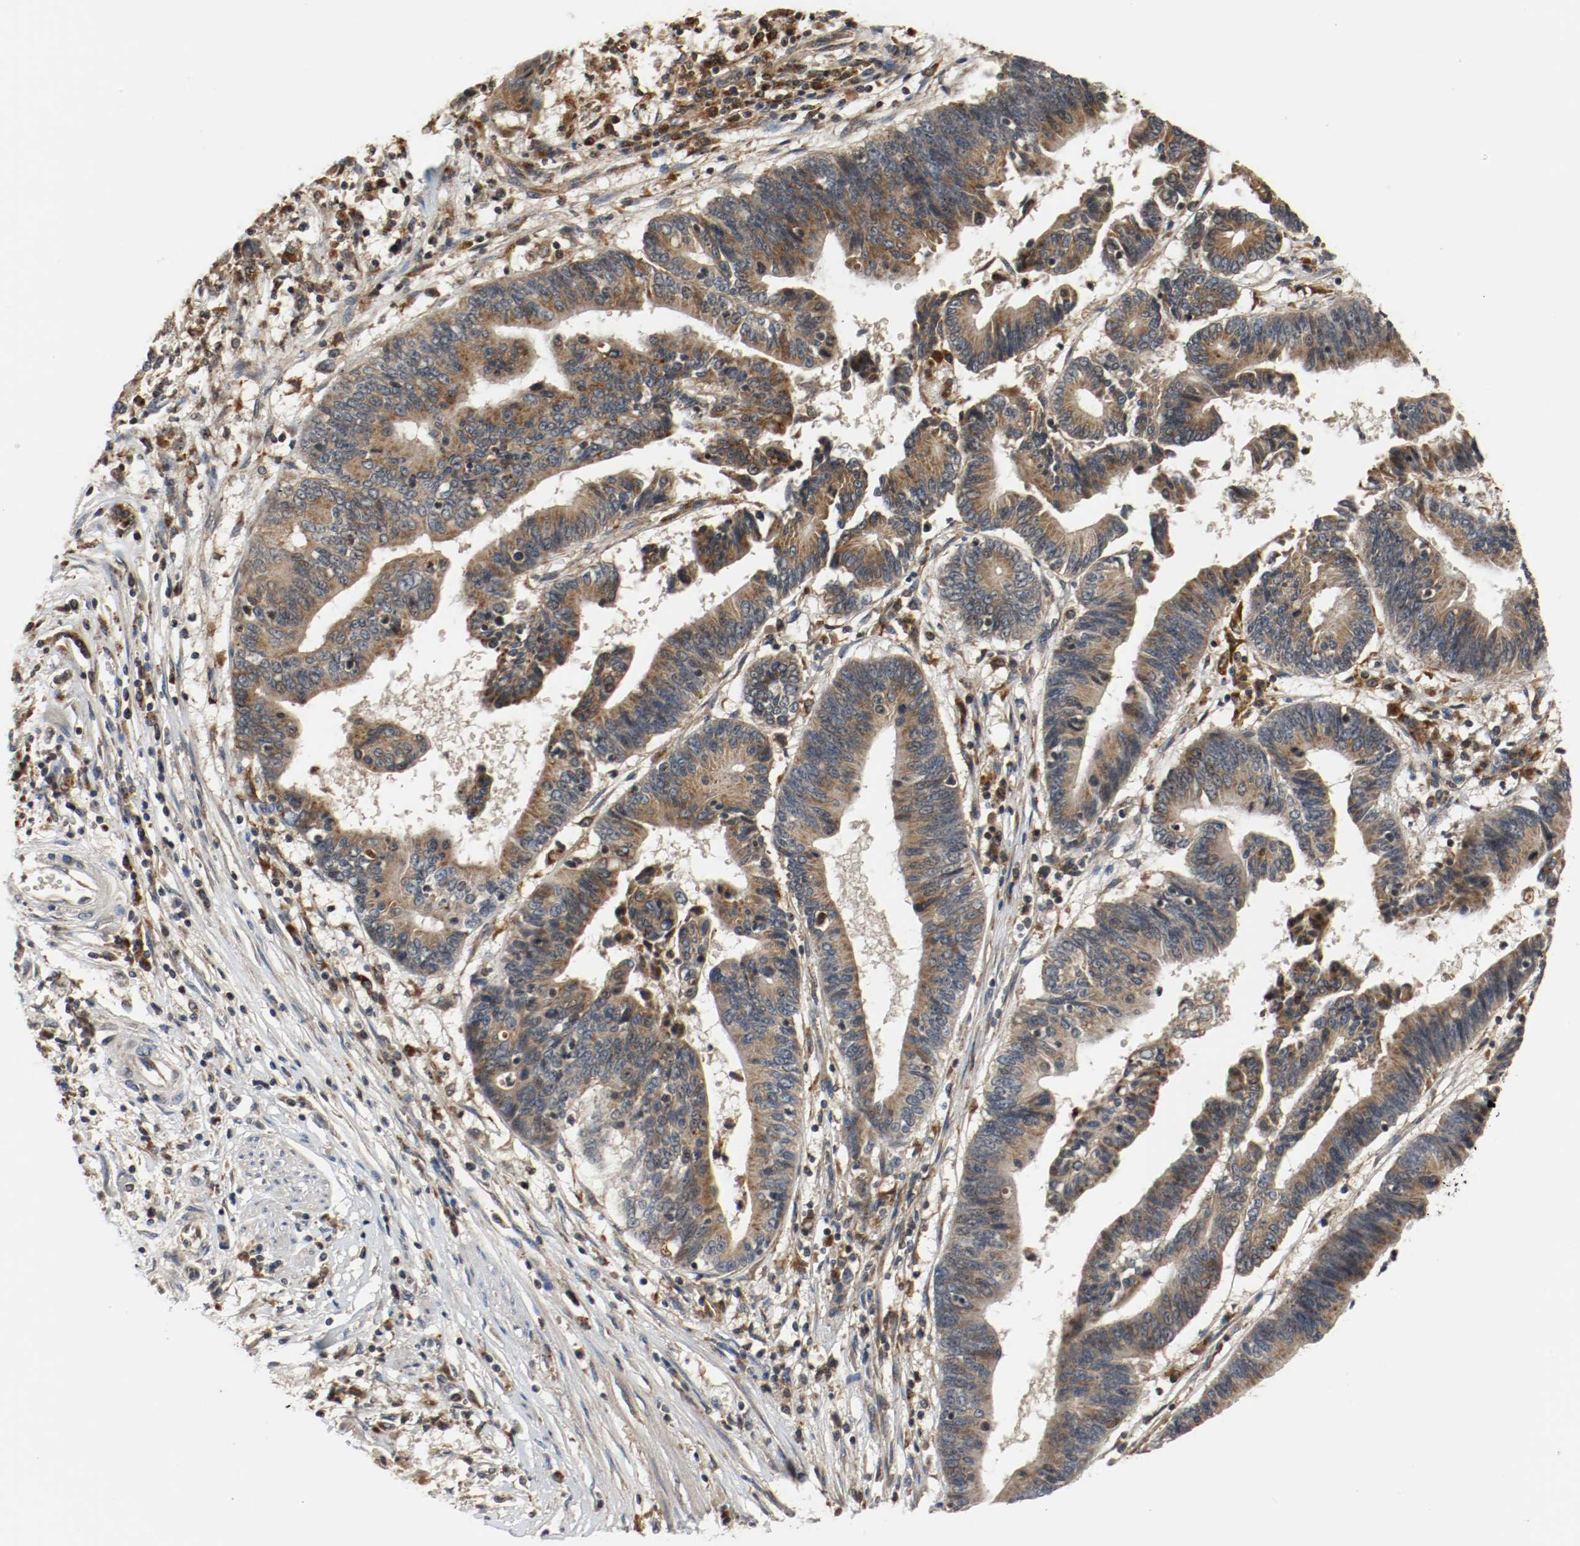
{"staining": {"intensity": "strong", "quantity": ">75%", "location": "cytoplasmic/membranous"}, "tissue": "pancreatic cancer", "cell_type": "Tumor cells", "image_type": "cancer", "snomed": [{"axis": "morphology", "description": "Adenocarcinoma, NOS"}, {"axis": "topography", "description": "Pancreas"}], "caption": "Pancreatic cancer (adenocarcinoma) stained with DAB immunohistochemistry exhibits high levels of strong cytoplasmic/membranous expression in about >75% of tumor cells. Using DAB (brown) and hematoxylin (blue) stains, captured at high magnification using brightfield microscopy.", "gene": "LAMP2", "patient": {"sex": "female", "age": 48}}